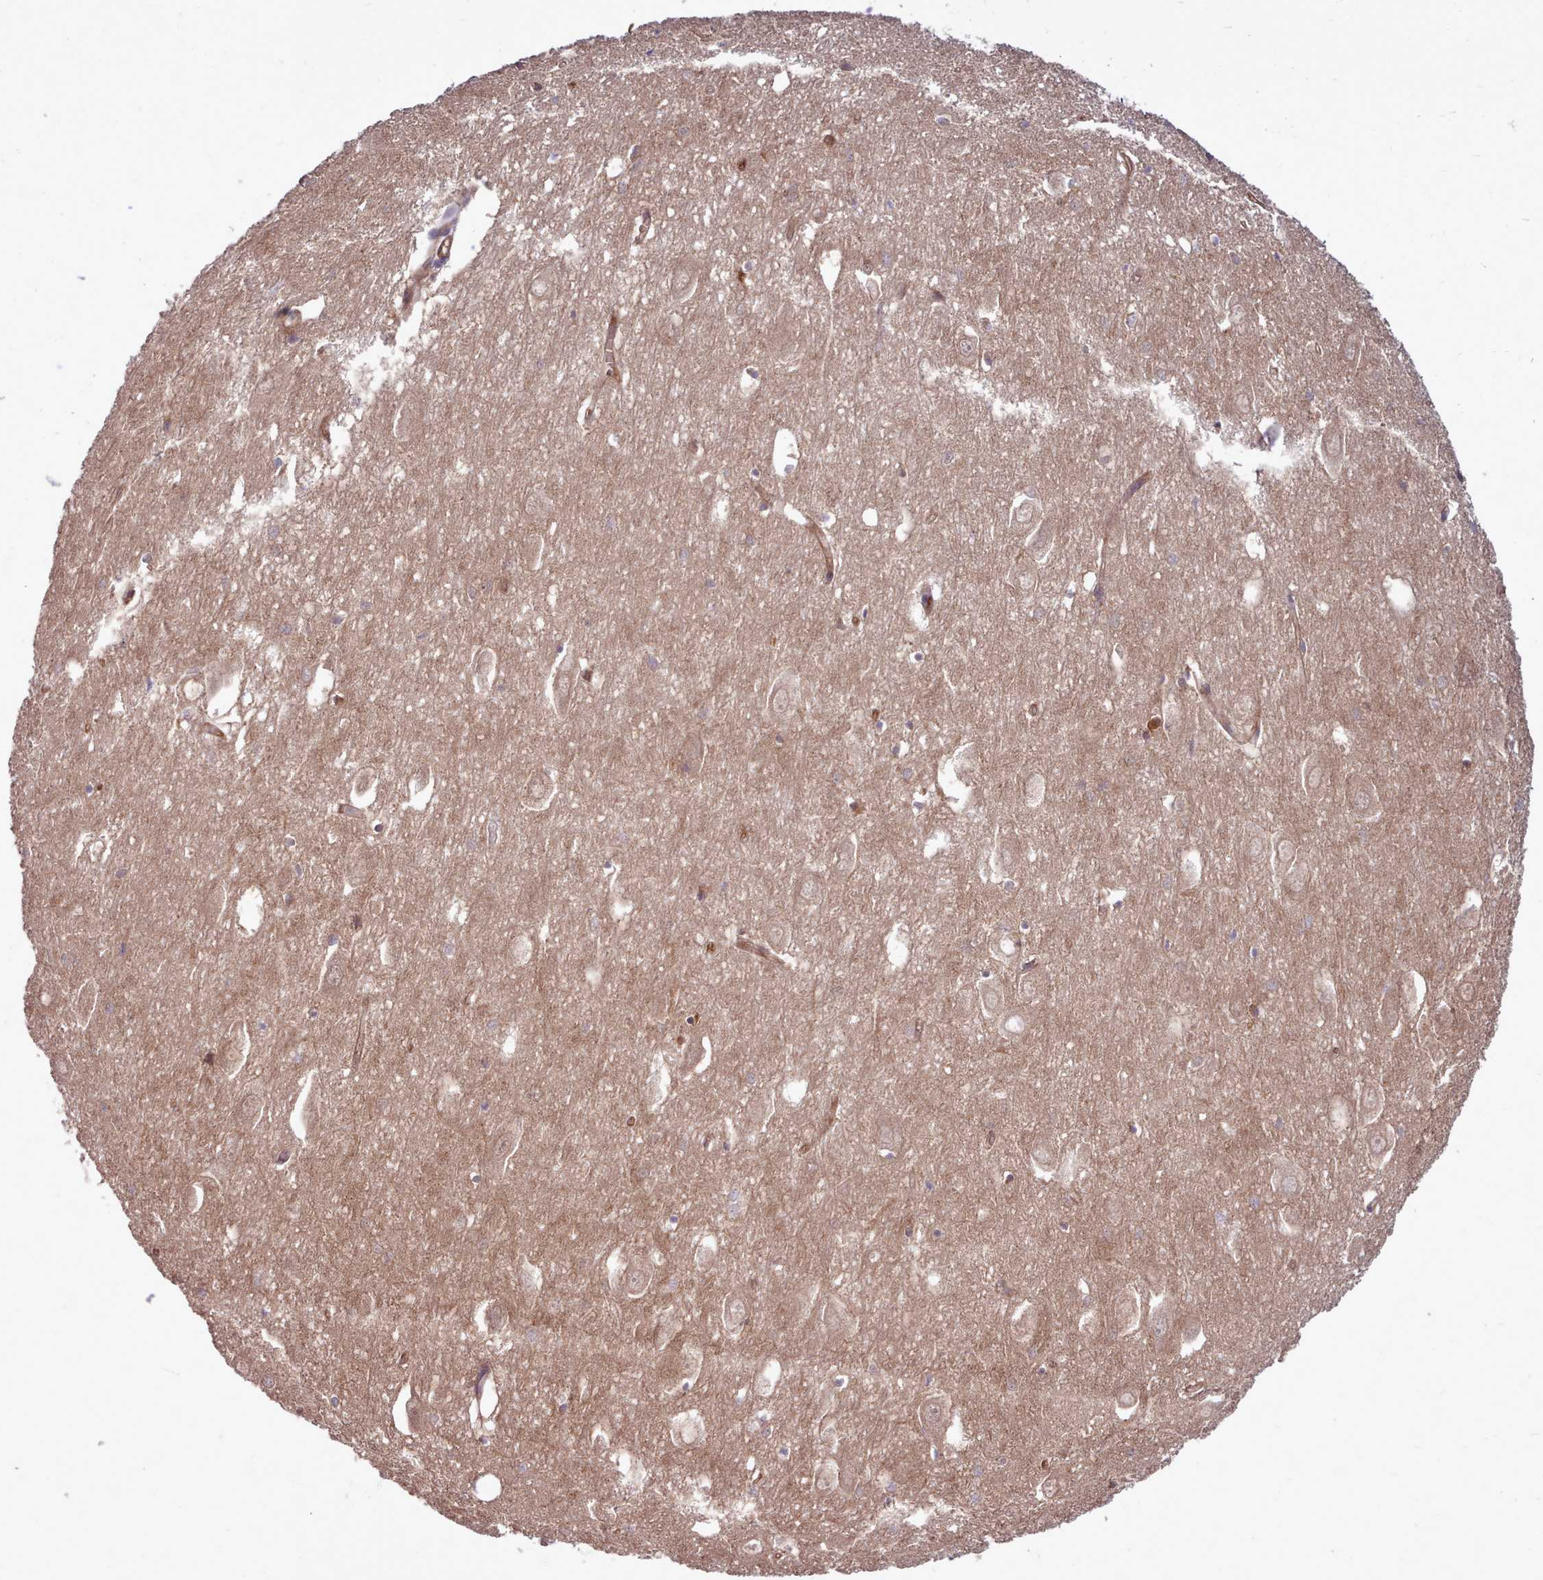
{"staining": {"intensity": "negative", "quantity": "none", "location": "none"}, "tissue": "hippocampus", "cell_type": "Glial cells", "image_type": "normal", "snomed": [{"axis": "morphology", "description": "Normal tissue, NOS"}, {"axis": "topography", "description": "Hippocampus"}], "caption": "There is no significant positivity in glial cells of hippocampus. (Stains: DAB (3,3'-diaminobenzidine) IHC with hematoxylin counter stain, Microscopy: brightfield microscopy at high magnification).", "gene": "AHCY", "patient": {"sex": "female", "age": 64}}